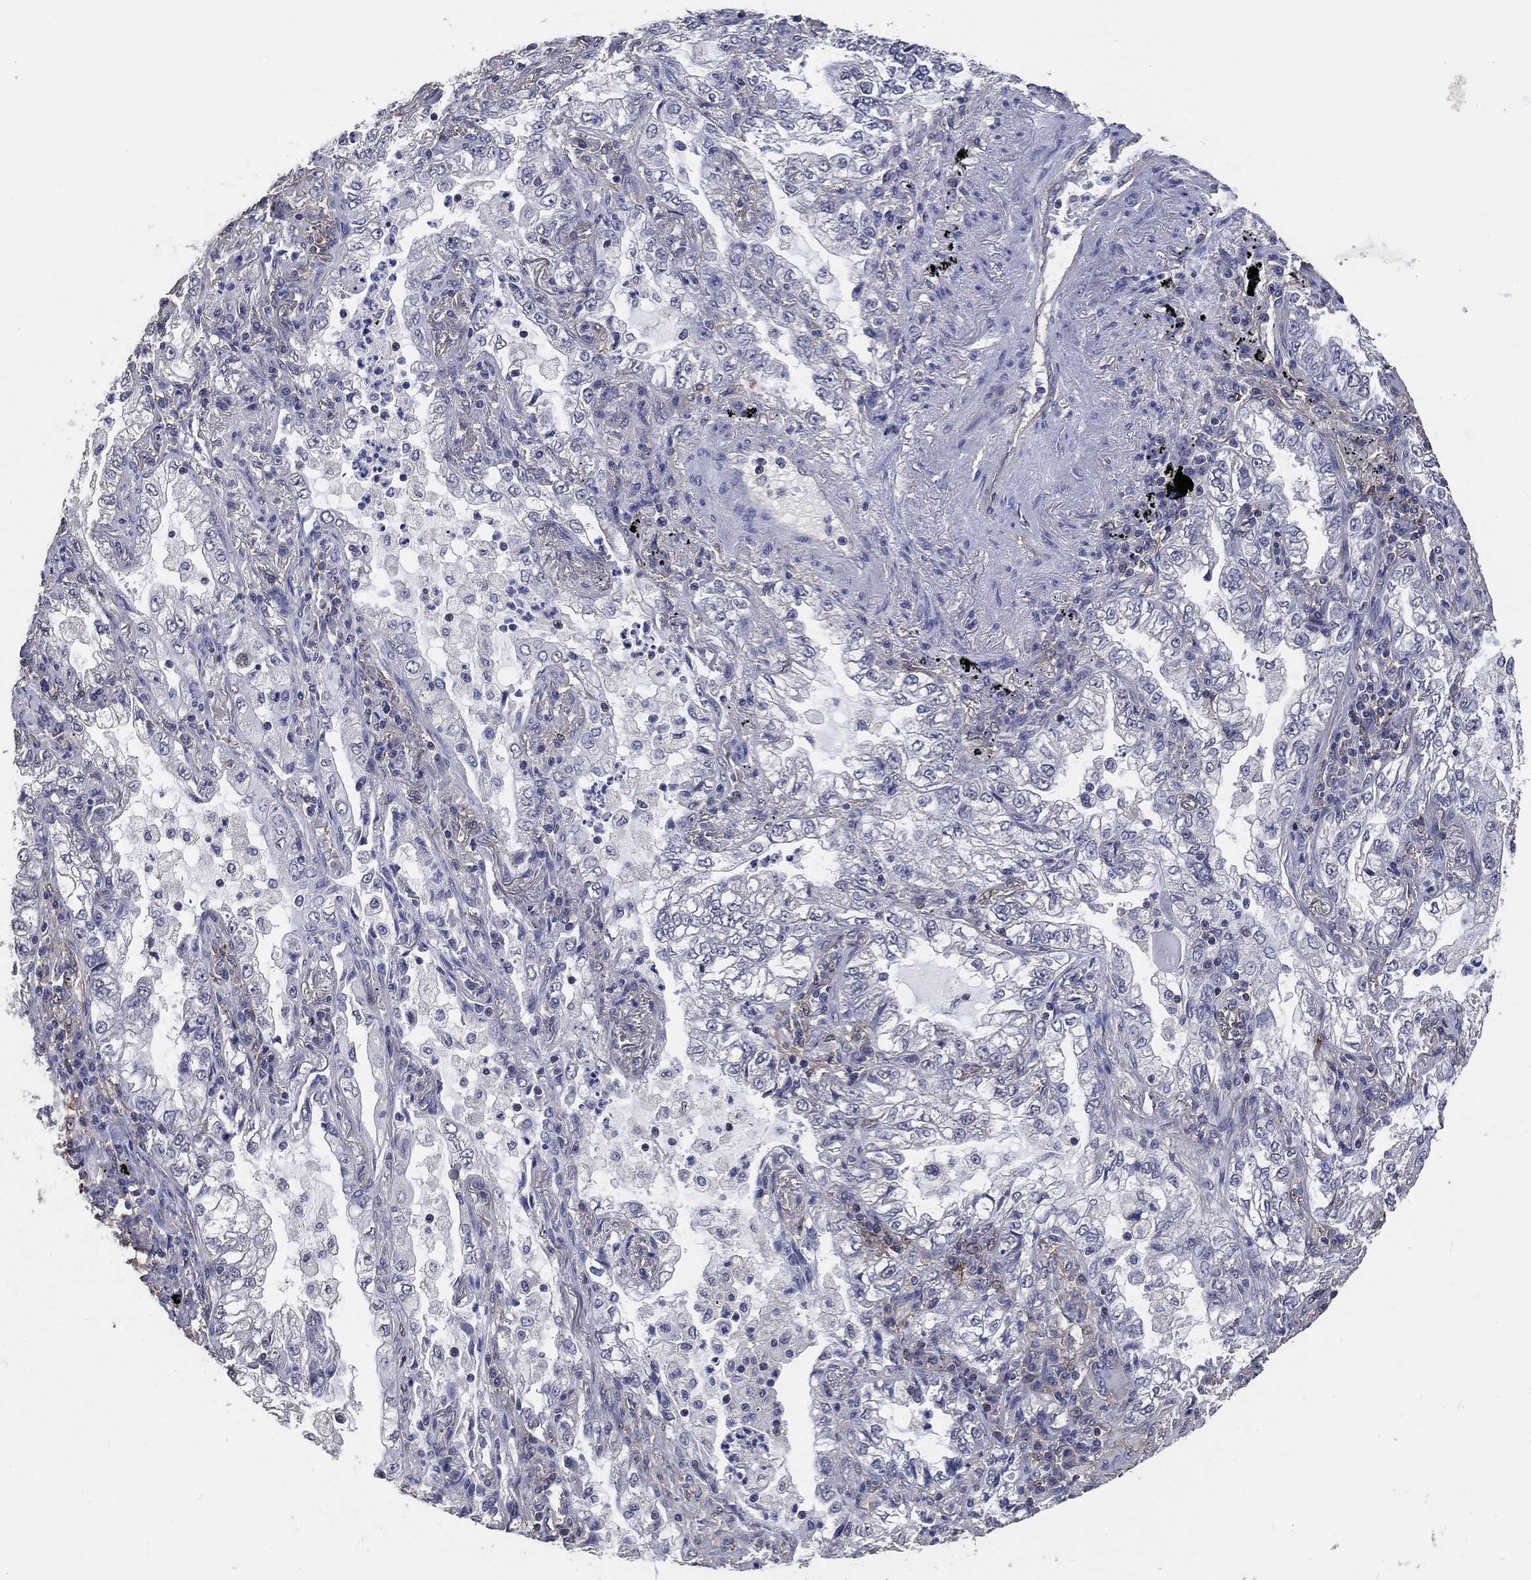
{"staining": {"intensity": "negative", "quantity": "none", "location": "none"}, "tissue": "lung cancer", "cell_type": "Tumor cells", "image_type": "cancer", "snomed": [{"axis": "morphology", "description": "Adenocarcinoma, NOS"}, {"axis": "topography", "description": "Lung"}], "caption": "This is an IHC micrograph of lung adenocarcinoma. There is no positivity in tumor cells.", "gene": "KLK5", "patient": {"sex": "female", "age": 73}}